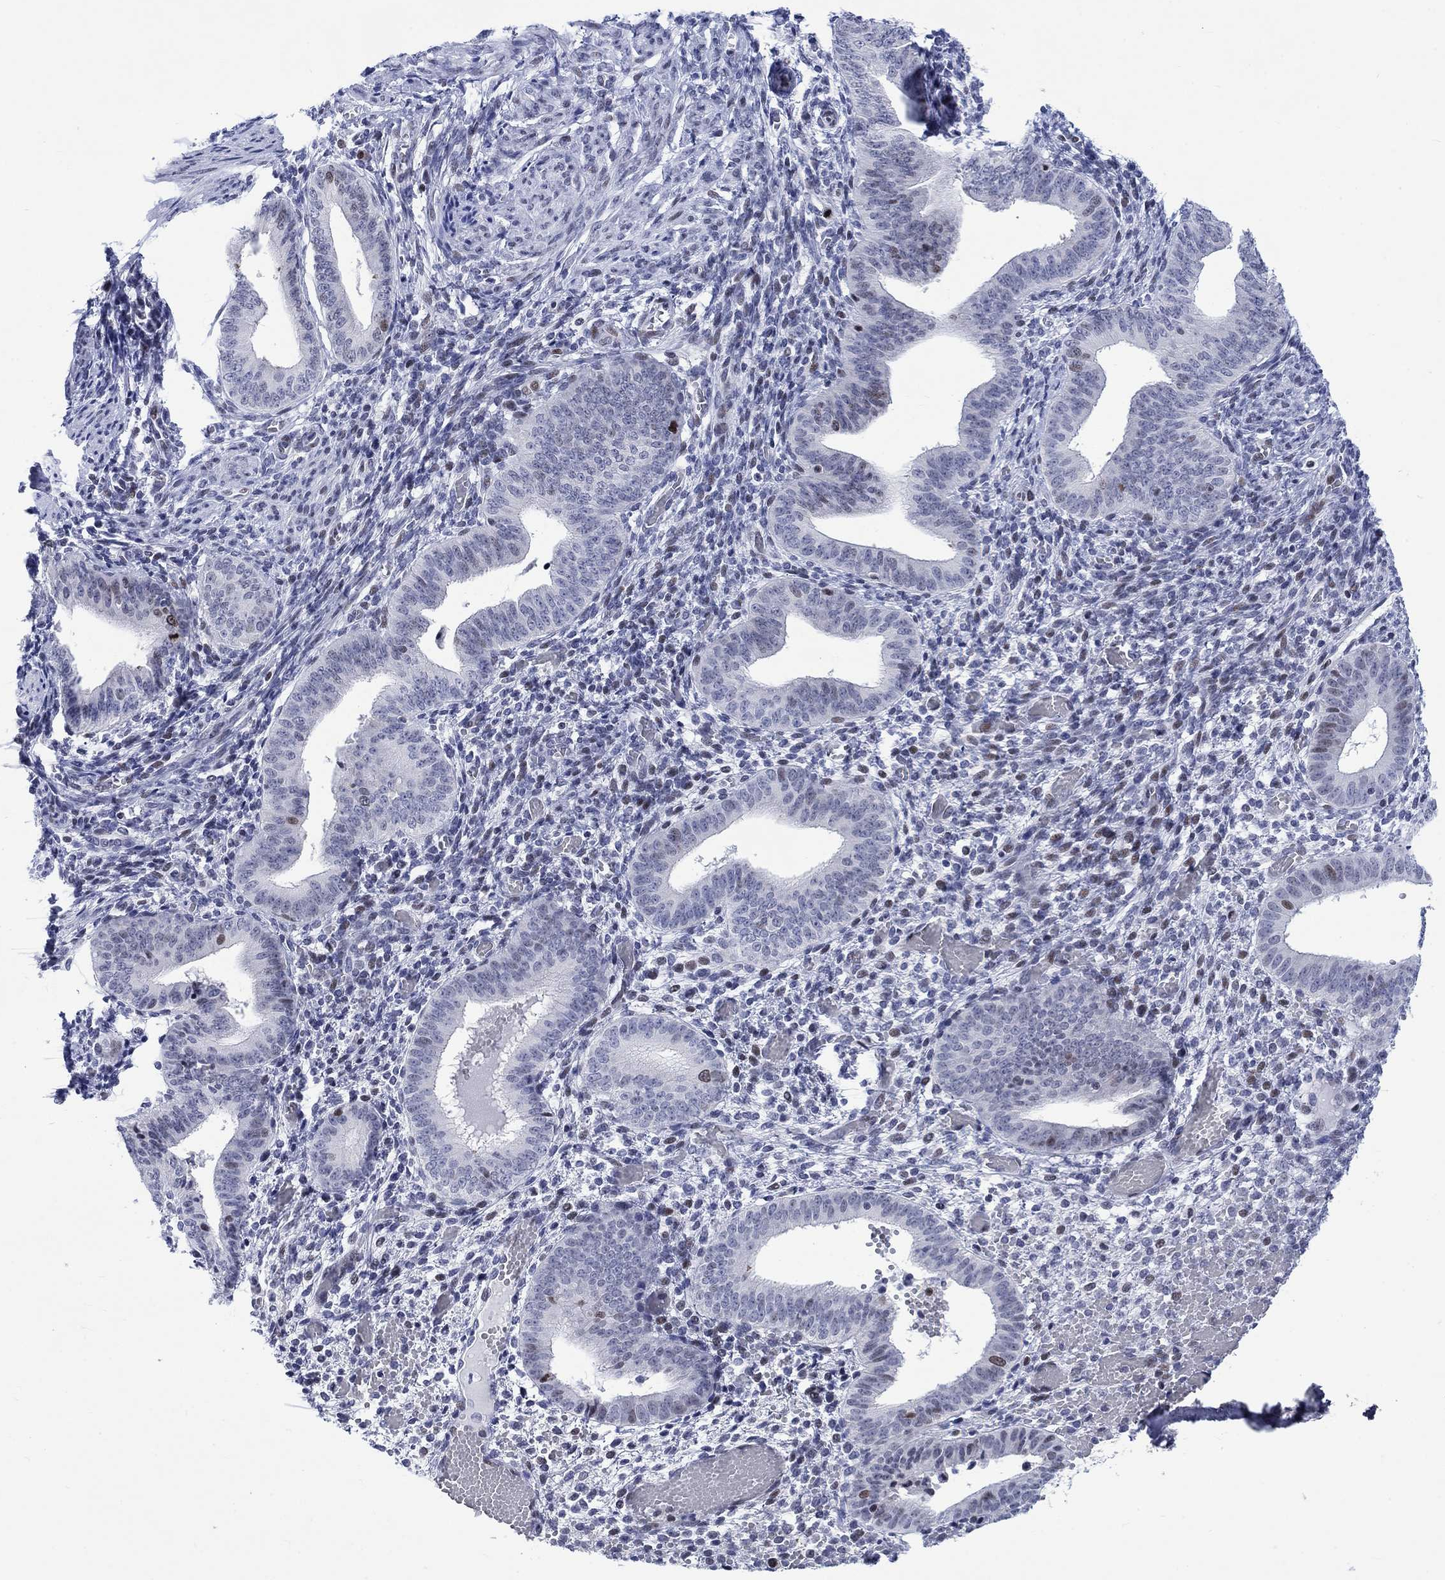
{"staining": {"intensity": "negative", "quantity": "none", "location": "none"}, "tissue": "endometrium", "cell_type": "Cells in endometrial stroma", "image_type": "normal", "snomed": [{"axis": "morphology", "description": "Normal tissue, NOS"}, {"axis": "topography", "description": "Endometrium"}], "caption": "IHC image of normal endometrium: human endometrium stained with DAB (3,3'-diaminobenzidine) reveals no significant protein positivity in cells in endometrial stroma.", "gene": "CDCA2", "patient": {"sex": "female", "age": 42}}